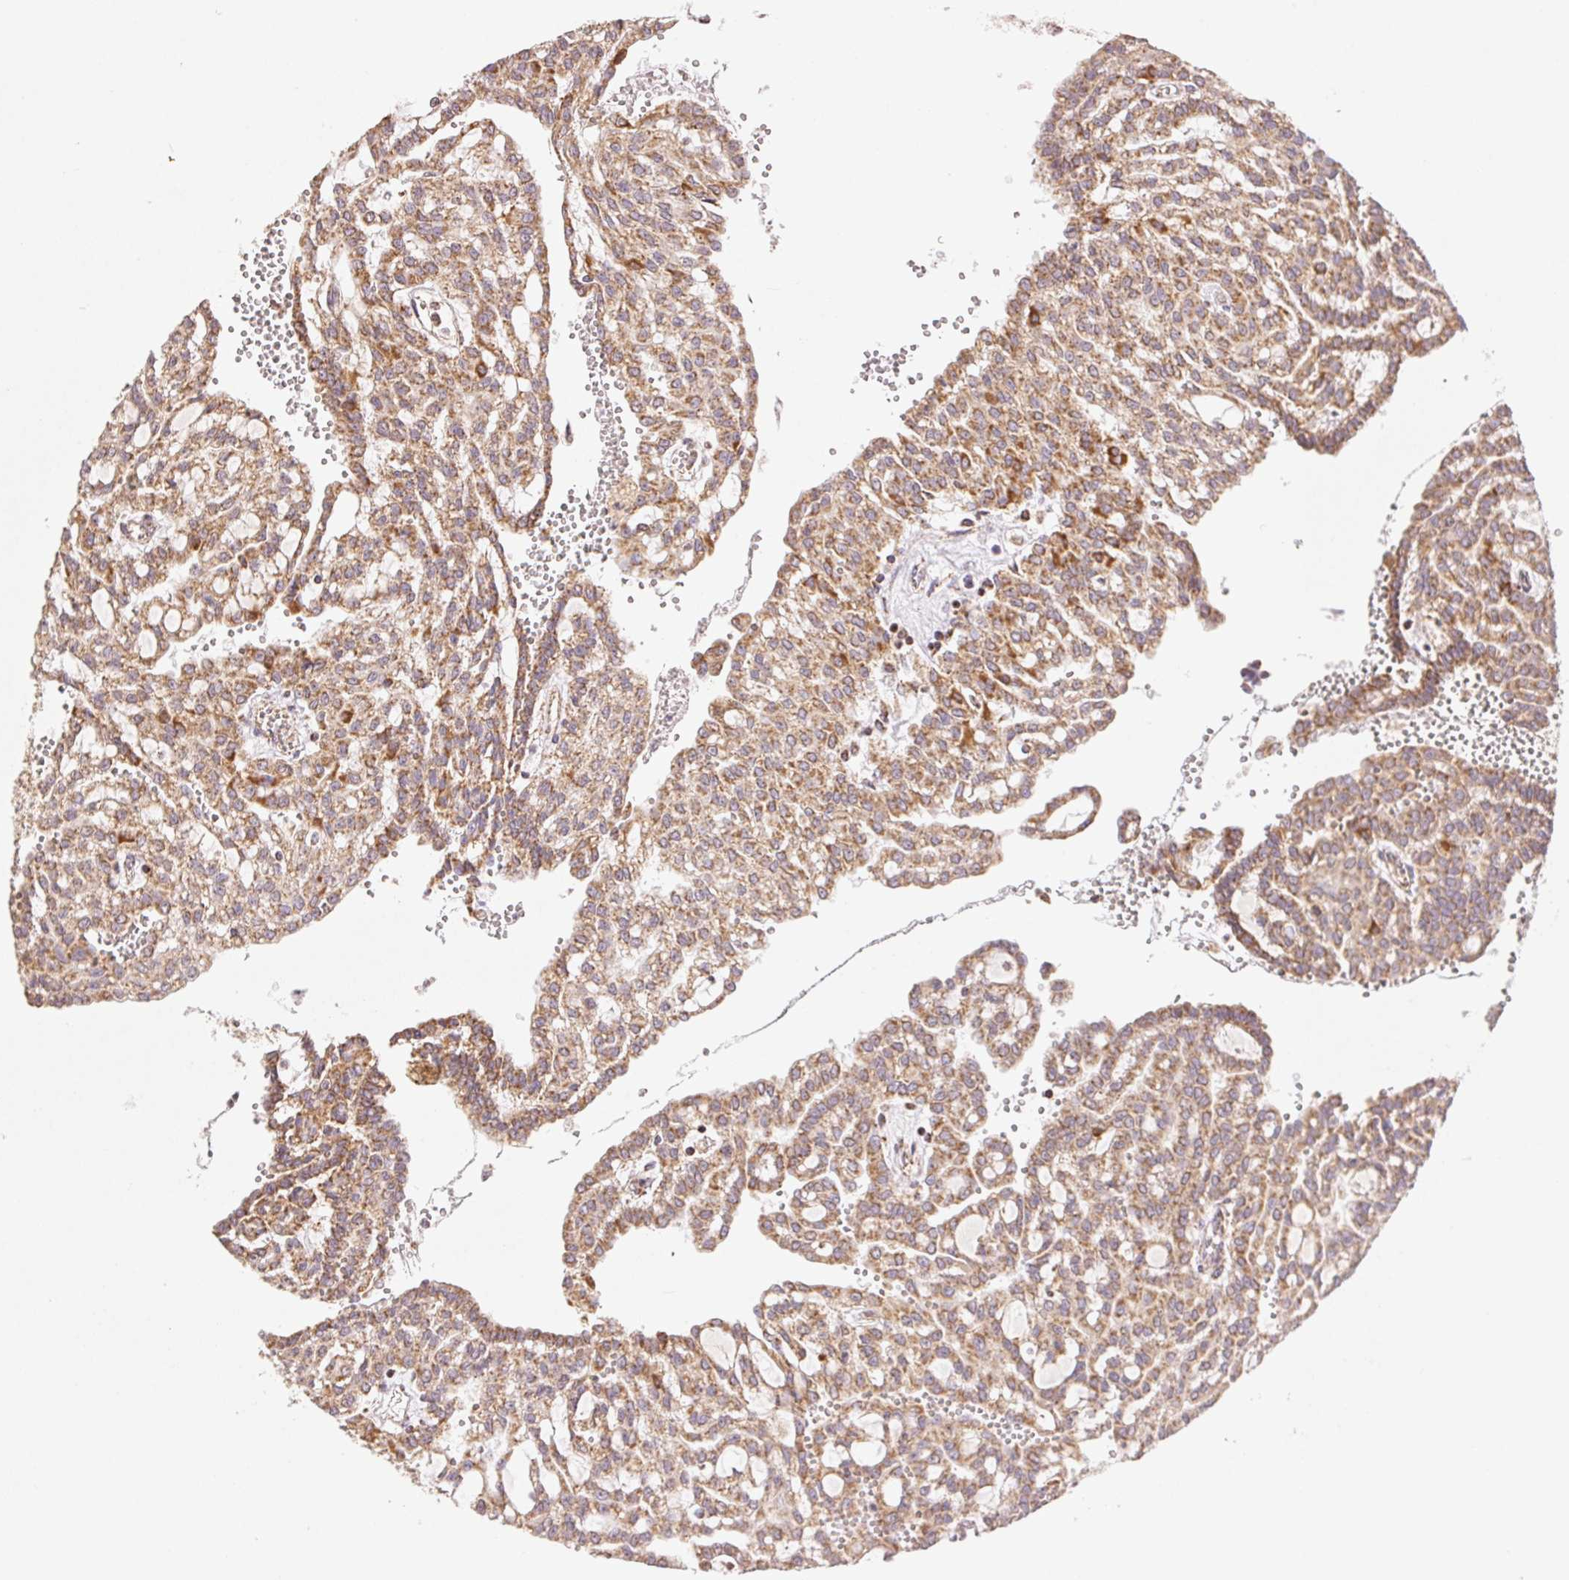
{"staining": {"intensity": "moderate", "quantity": ">75%", "location": "cytoplasmic/membranous"}, "tissue": "renal cancer", "cell_type": "Tumor cells", "image_type": "cancer", "snomed": [{"axis": "morphology", "description": "Adenocarcinoma, NOS"}, {"axis": "topography", "description": "Kidney"}], "caption": "Immunohistochemical staining of human renal cancer (adenocarcinoma) shows moderate cytoplasmic/membranous protein positivity in about >75% of tumor cells.", "gene": "CLASP1", "patient": {"sex": "male", "age": 63}}